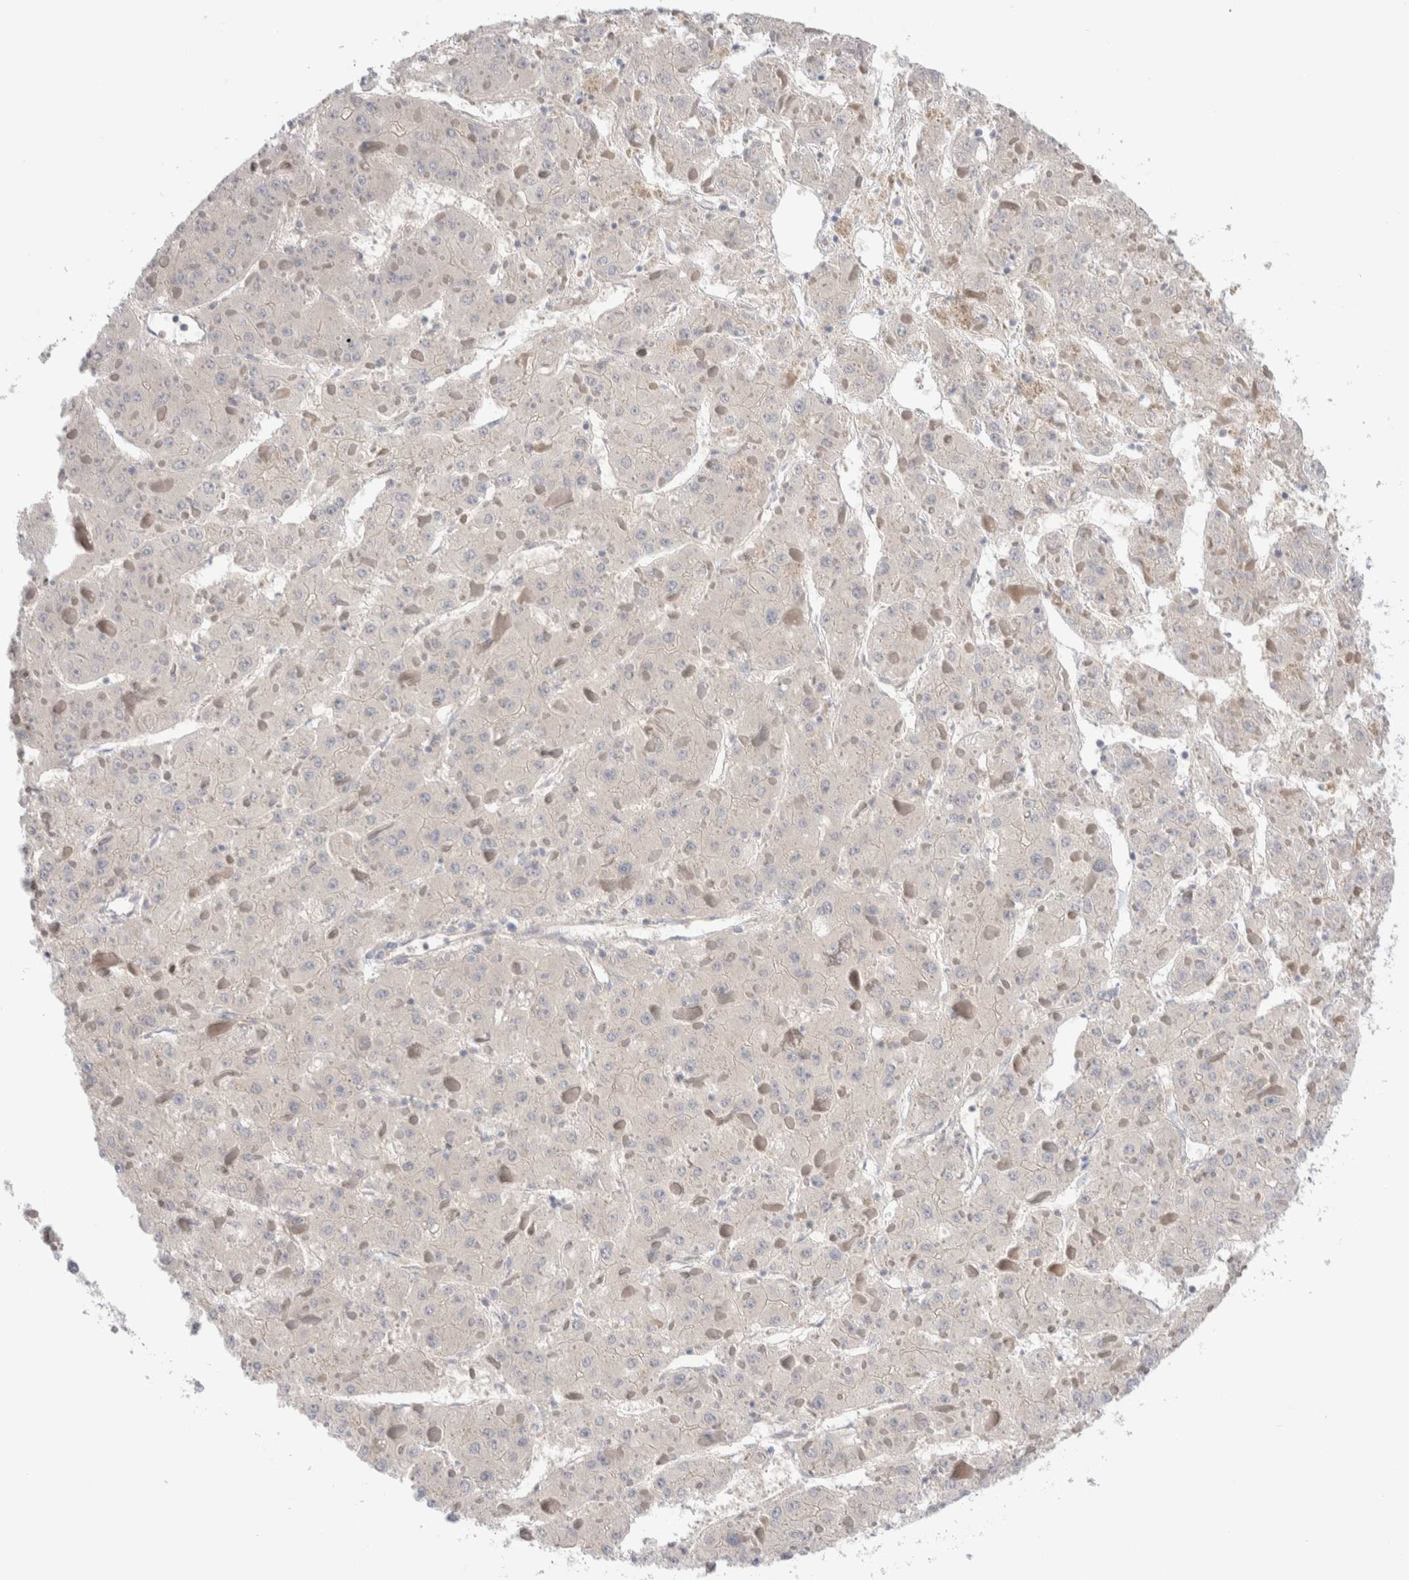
{"staining": {"intensity": "negative", "quantity": "none", "location": "none"}, "tissue": "liver cancer", "cell_type": "Tumor cells", "image_type": "cancer", "snomed": [{"axis": "morphology", "description": "Carcinoma, Hepatocellular, NOS"}, {"axis": "topography", "description": "Liver"}], "caption": "The photomicrograph shows no significant staining in tumor cells of liver cancer. Brightfield microscopy of immunohistochemistry stained with DAB (brown) and hematoxylin (blue), captured at high magnification.", "gene": "GDA", "patient": {"sex": "female", "age": 73}}